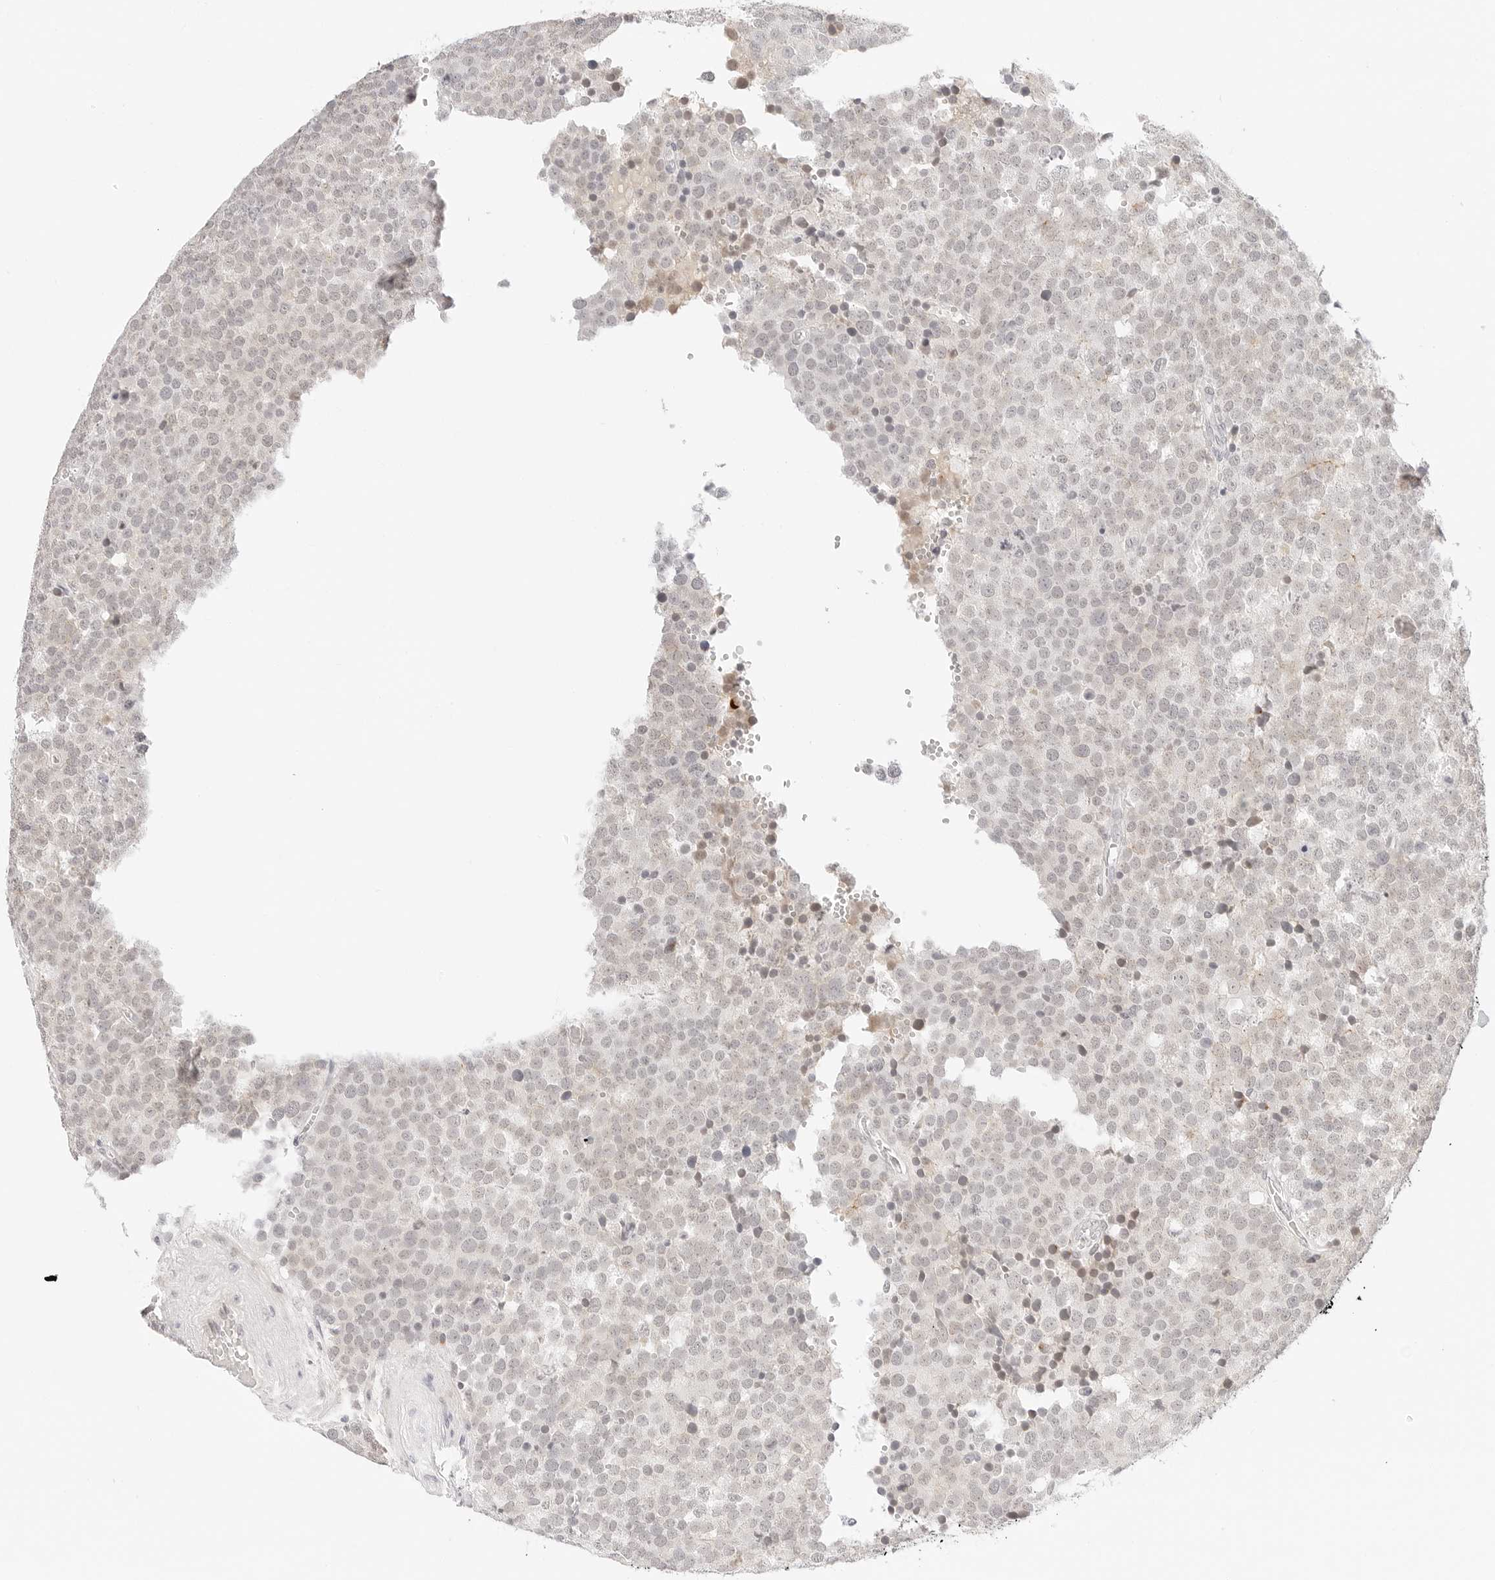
{"staining": {"intensity": "negative", "quantity": "none", "location": "none"}, "tissue": "testis cancer", "cell_type": "Tumor cells", "image_type": "cancer", "snomed": [{"axis": "morphology", "description": "Seminoma, NOS"}, {"axis": "topography", "description": "Testis"}], "caption": "There is no significant positivity in tumor cells of testis cancer (seminoma).", "gene": "XKR4", "patient": {"sex": "male", "age": 71}}